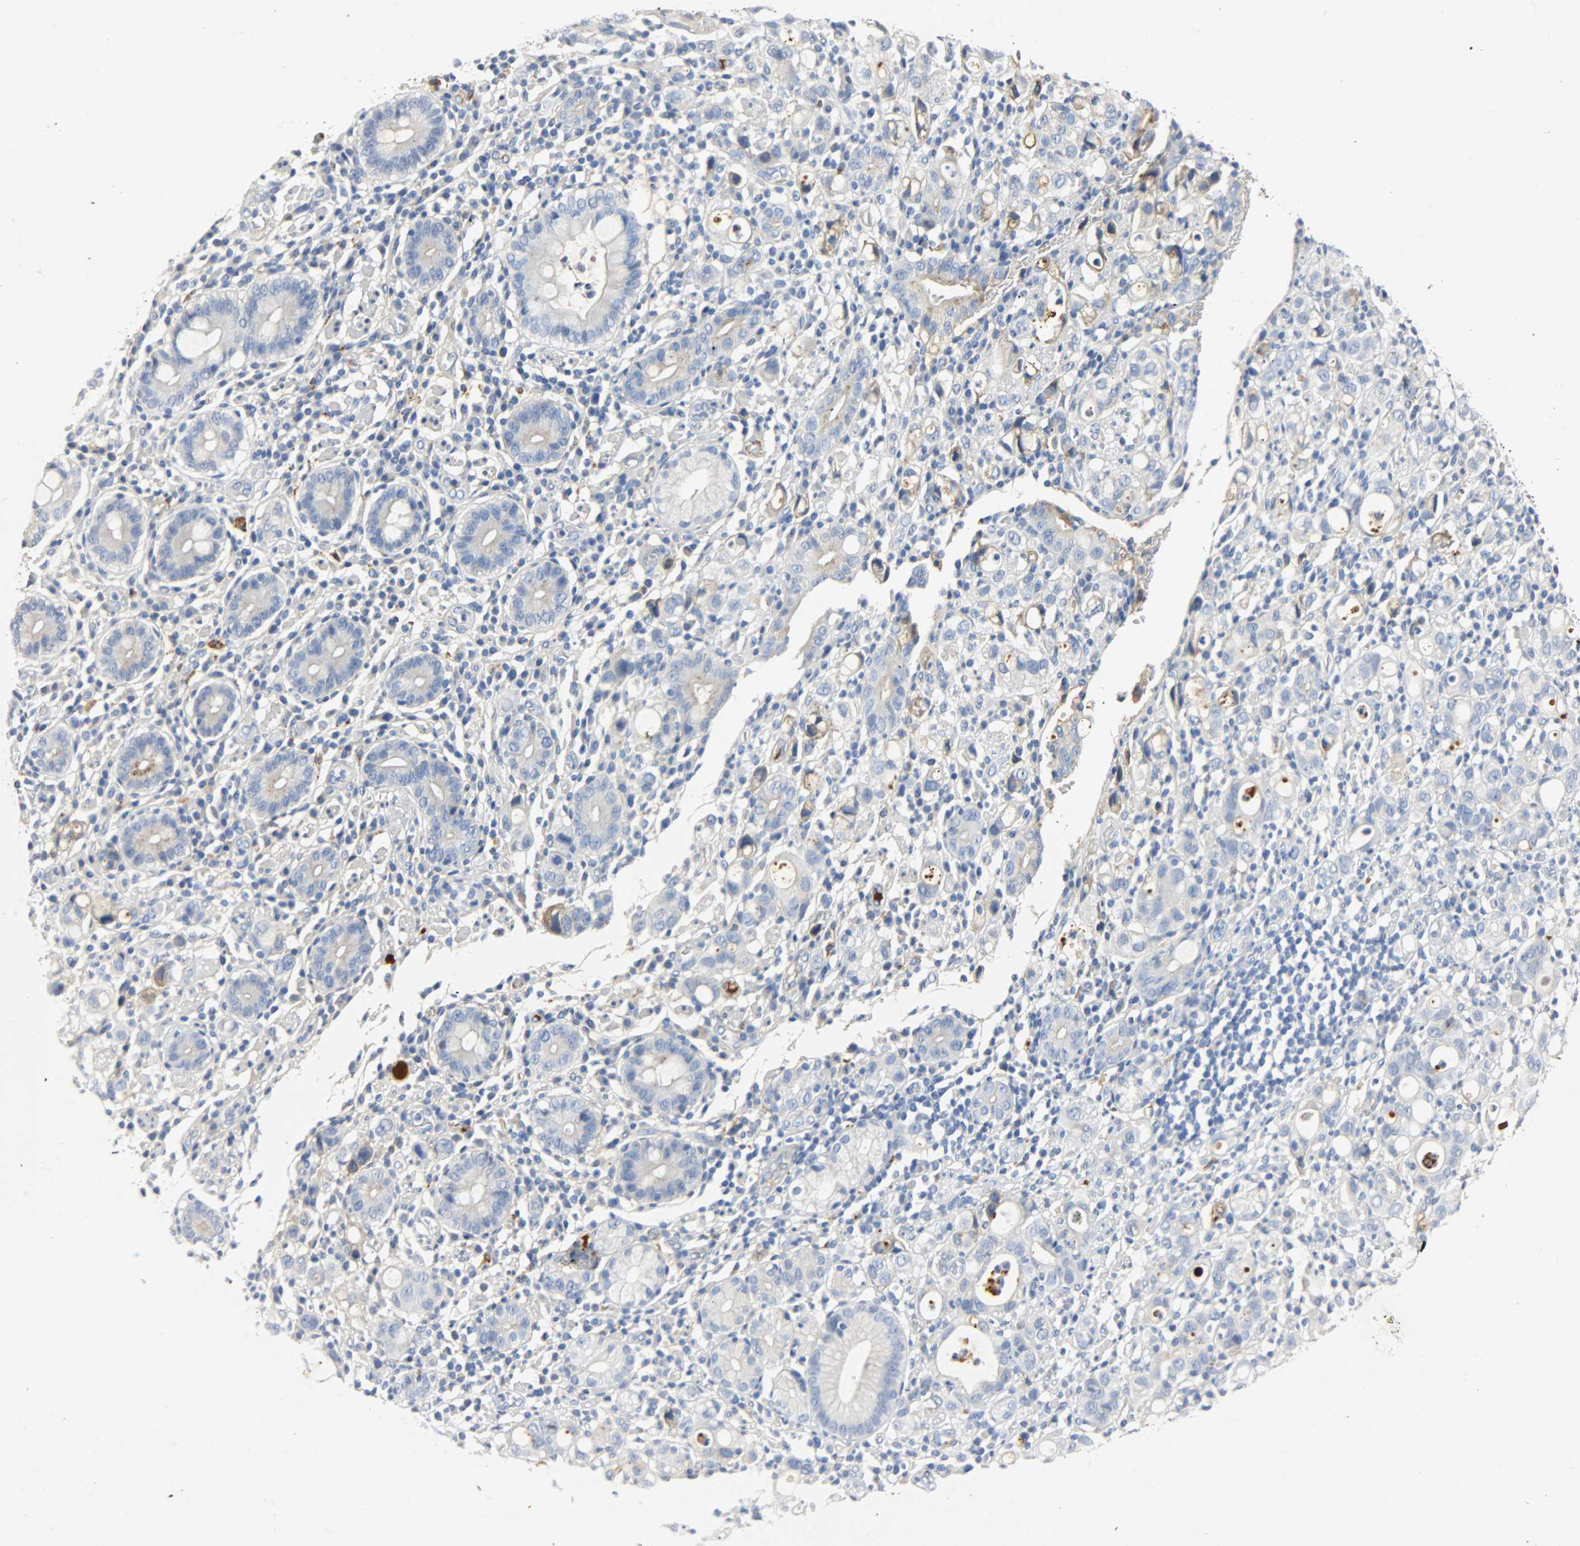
{"staining": {"intensity": "negative", "quantity": "none", "location": "none"}, "tissue": "stomach cancer", "cell_type": "Tumor cells", "image_type": "cancer", "snomed": [{"axis": "morphology", "description": "Adenocarcinoma, NOS"}, {"axis": "topography", "description": "Stomach"}], "caption": "Tumor cells show no significant protein staining in stomach cancer.", "gene": "CRP", "patient": {"sex": "female", "age": 75}}